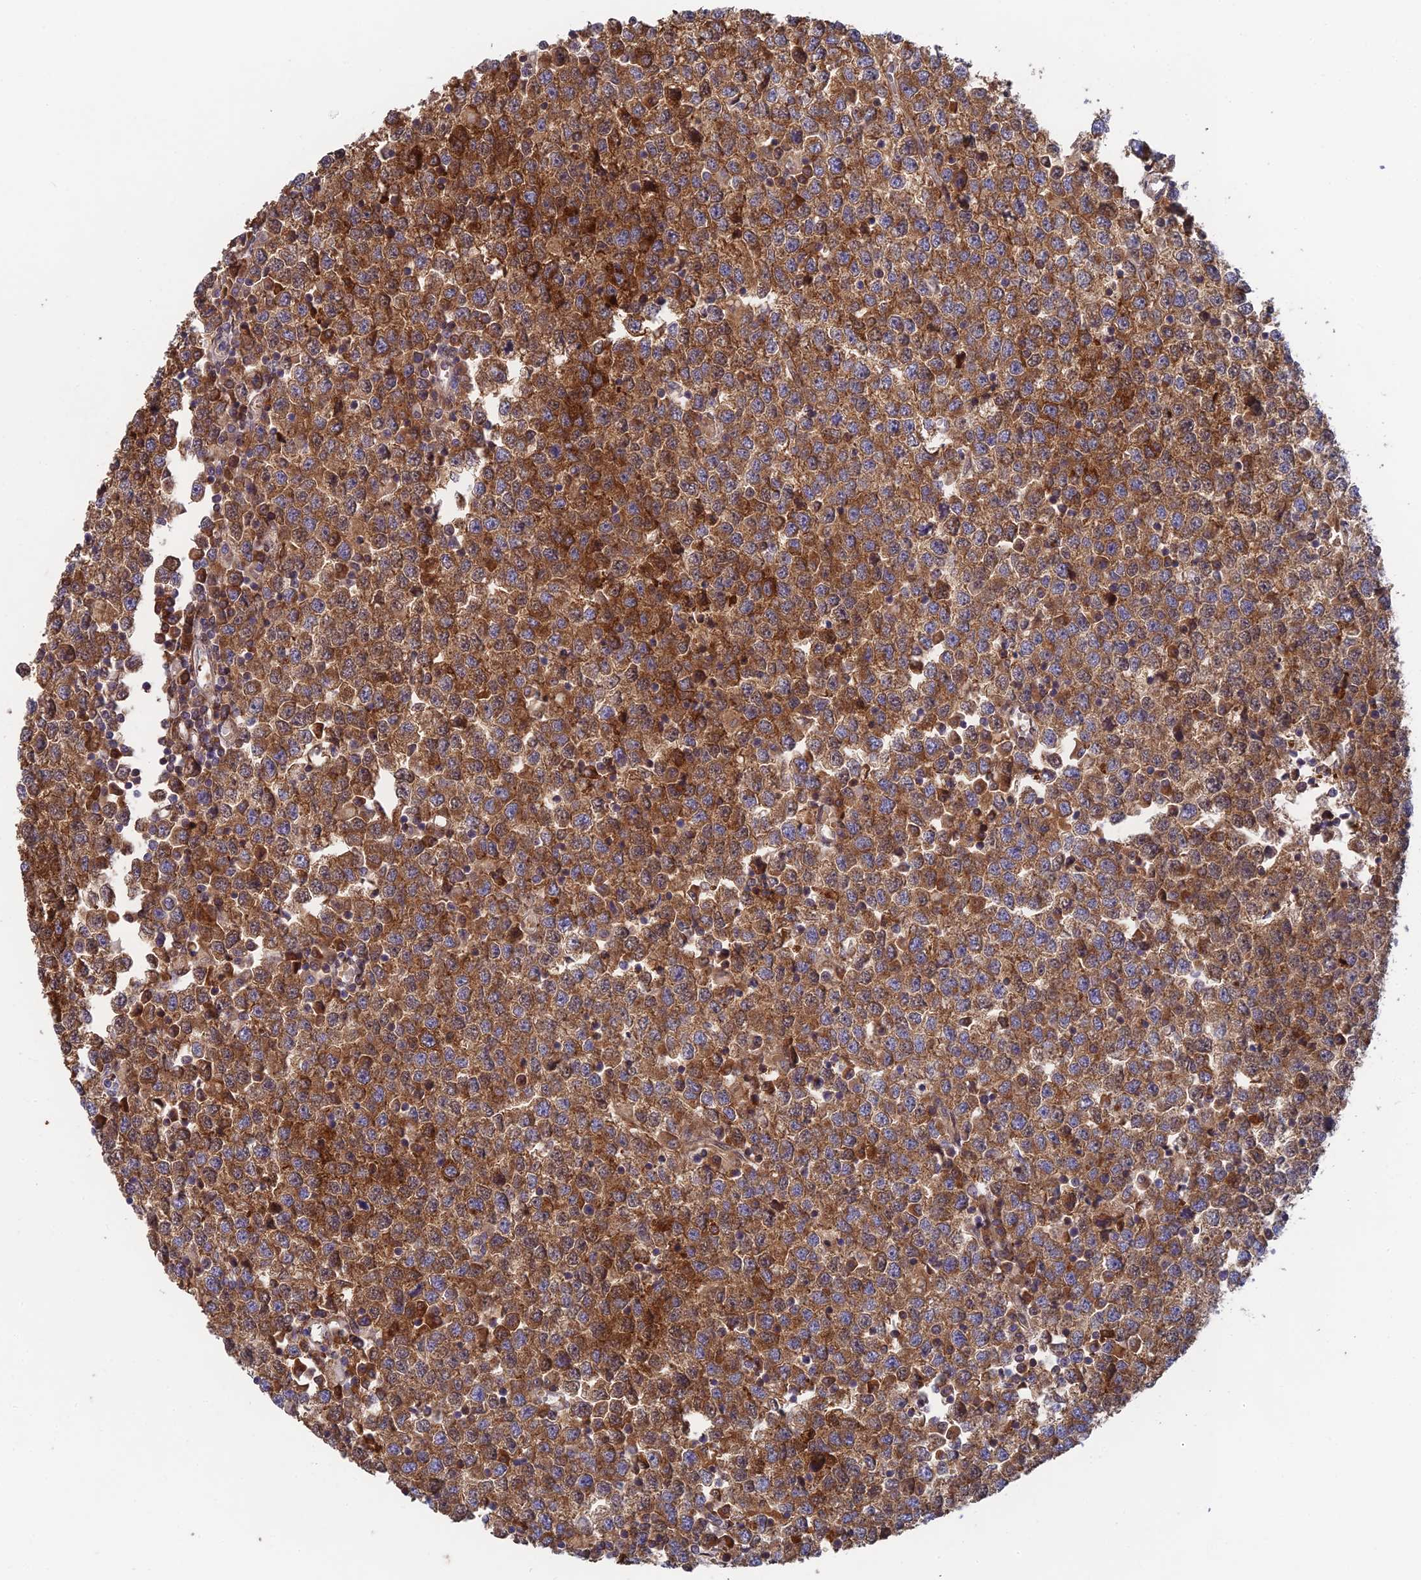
{"staining": {"intensity": "strong", "quantity": ">75%", "location": "cytoplasmic/membranous"}, "tissue": "testis cancer", "cell_type": "Tumor cells", "image_type": "cancer", "snomed": [{"axis": "morphology", "description": "Seminoma, NOS"}, {"axis": "topography", "description": "Testis"}], "caption": "An IHC image of tumor tissue is shown. Protein staining in brown shows strong cytoplasmic/membranous positivity in seminoma (testis) within tumor cells. The protein is shown in brown color, while the nuclei are stained blue.", "gene": "MRPL17", "patient": {"sex": "male", "age": 65}}